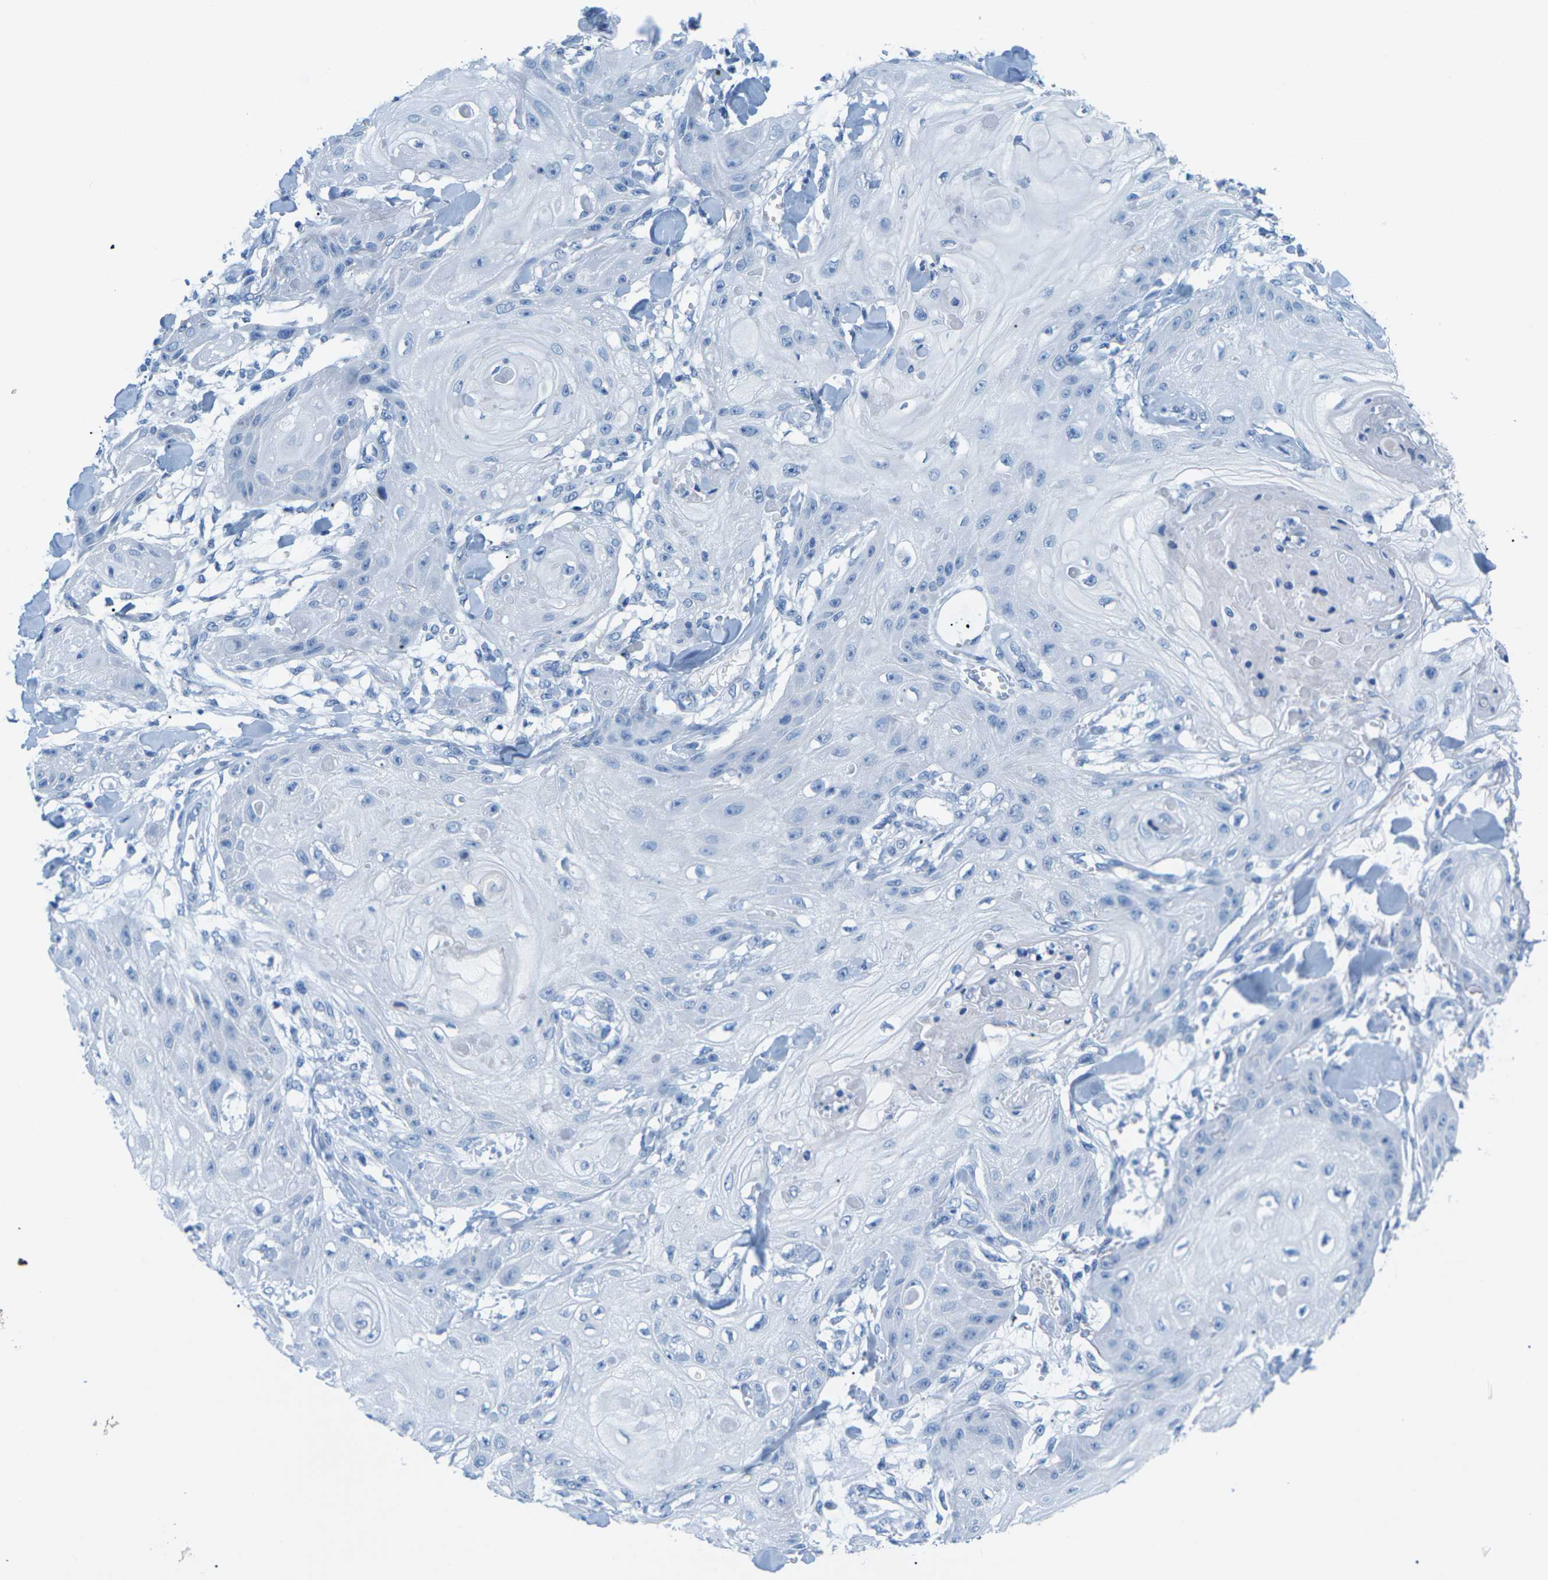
{"staining": {"intensity": "negative", "quantity": "none", "location": "none"}, "tissue": "skin cancer", "cell_type": "Tumor cells", "image_type": "cancer", "snomed": [{"axis": "morphology", "description": "Squamous cell carcinoma, NOS"}, {"axis": "topography", "description": "Skin"}], "caption": "Tumor cells show no significant protein expression in skin squamous cell carcinoma.", "gene": "SLC12A1", "patient": {"sex": "male", "age": 74}}